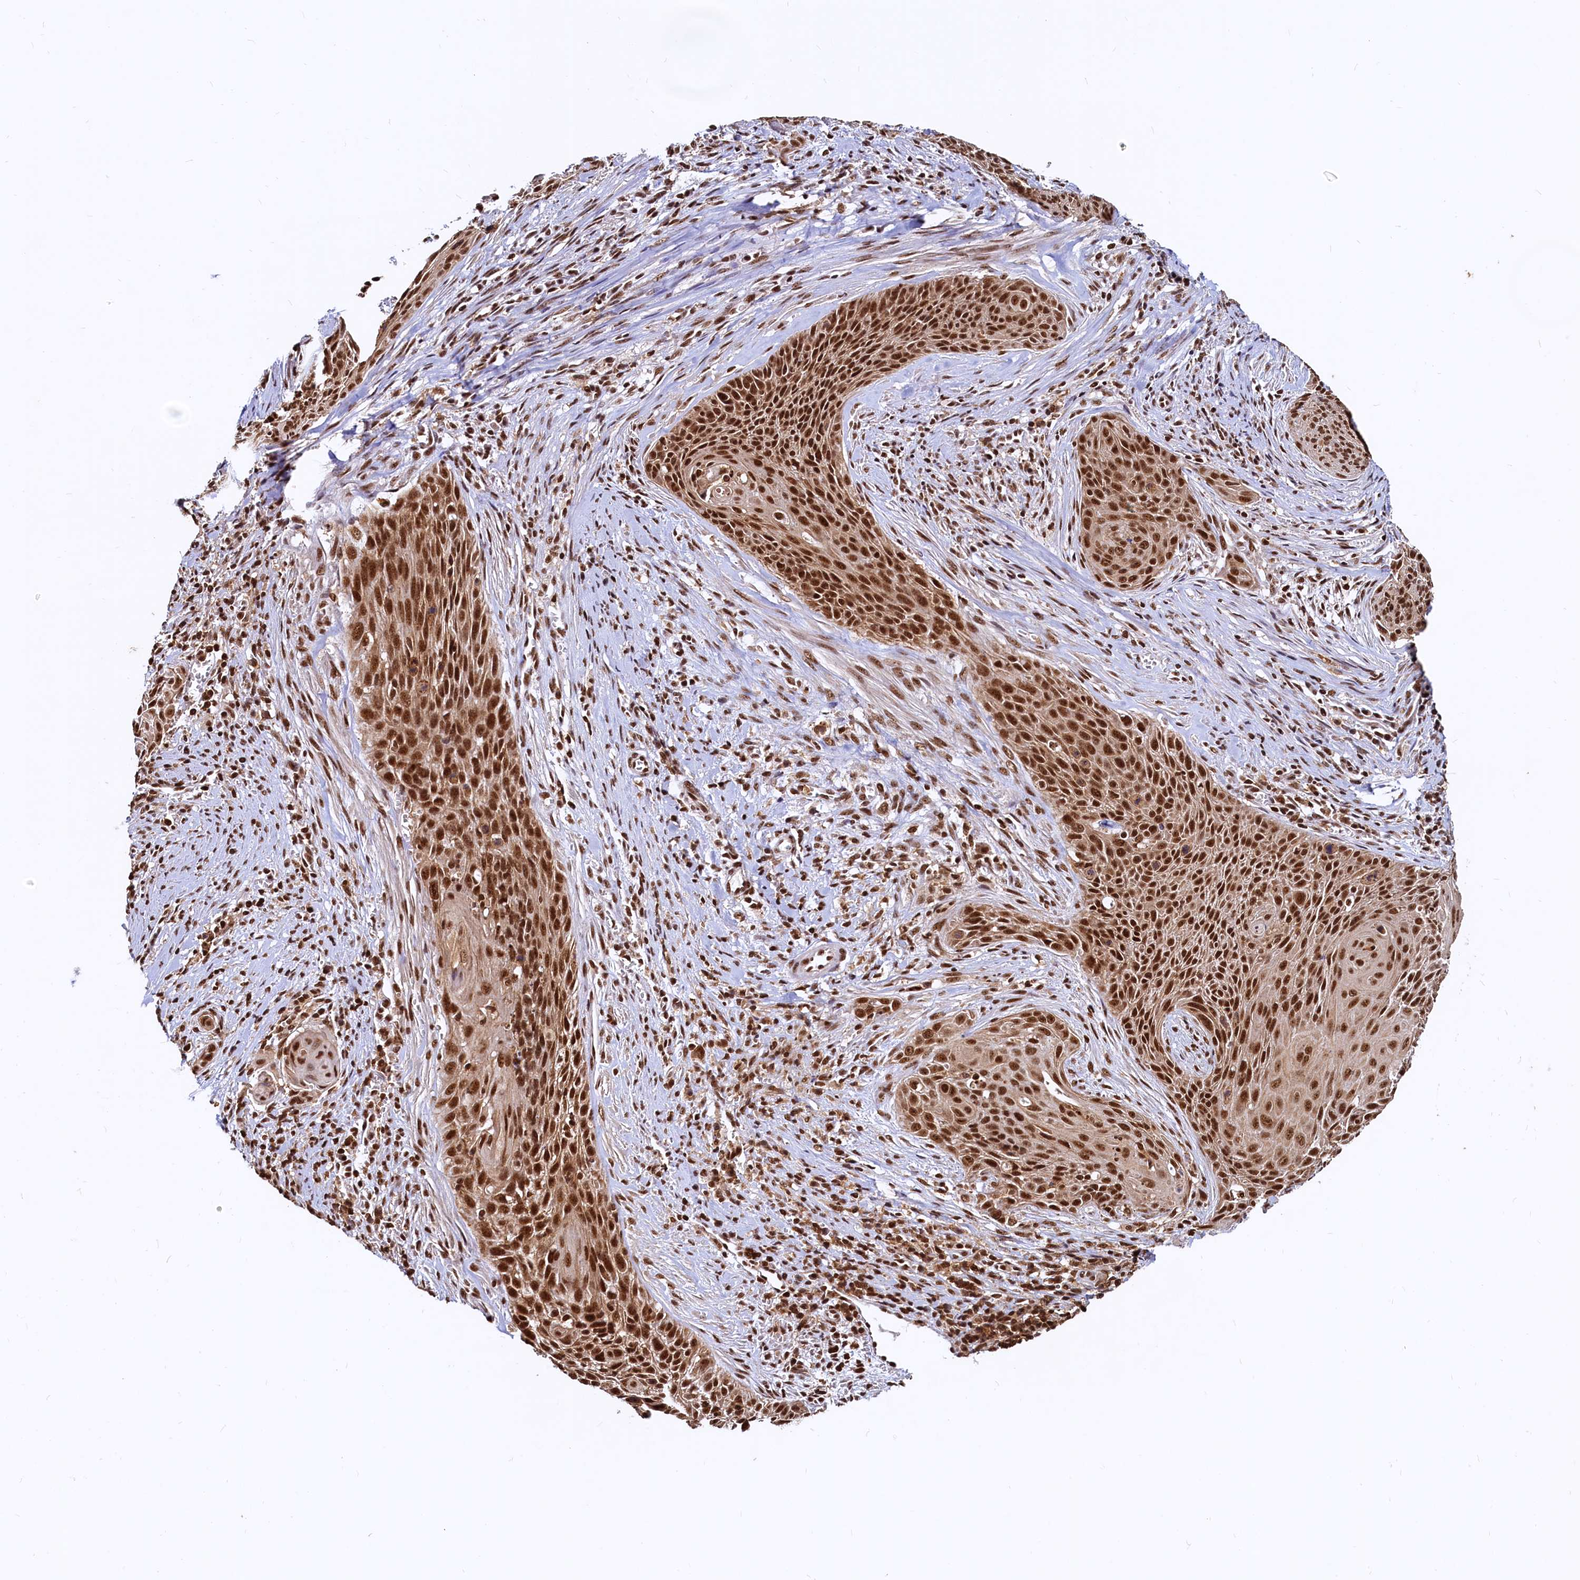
{"staining": {"intensity": "strong", "quantity": ">75%", "location": "cytoplasmic/membranous,nuclear"}, "tissue": "cervical cancer", "cell_type": "Tumor cells", "image_type": "cancer", "snomed": [{"axis": "morphology", "description": "Squamous cell carcinoma, NOS"}, {"axis": "topography", "description": "Cervix"}], "caption": "Squamous cell carcinoma (cervical) stained with DAB (3,3'-diaminobenzidine) immunohistochemistry (IHC) reveals high levels of strong cytoplasmic/membranous and nuclear staining in about >75% of tumor cells.", "gene": "RSRC2", "patient": {"sex": "female", "age": 55}}